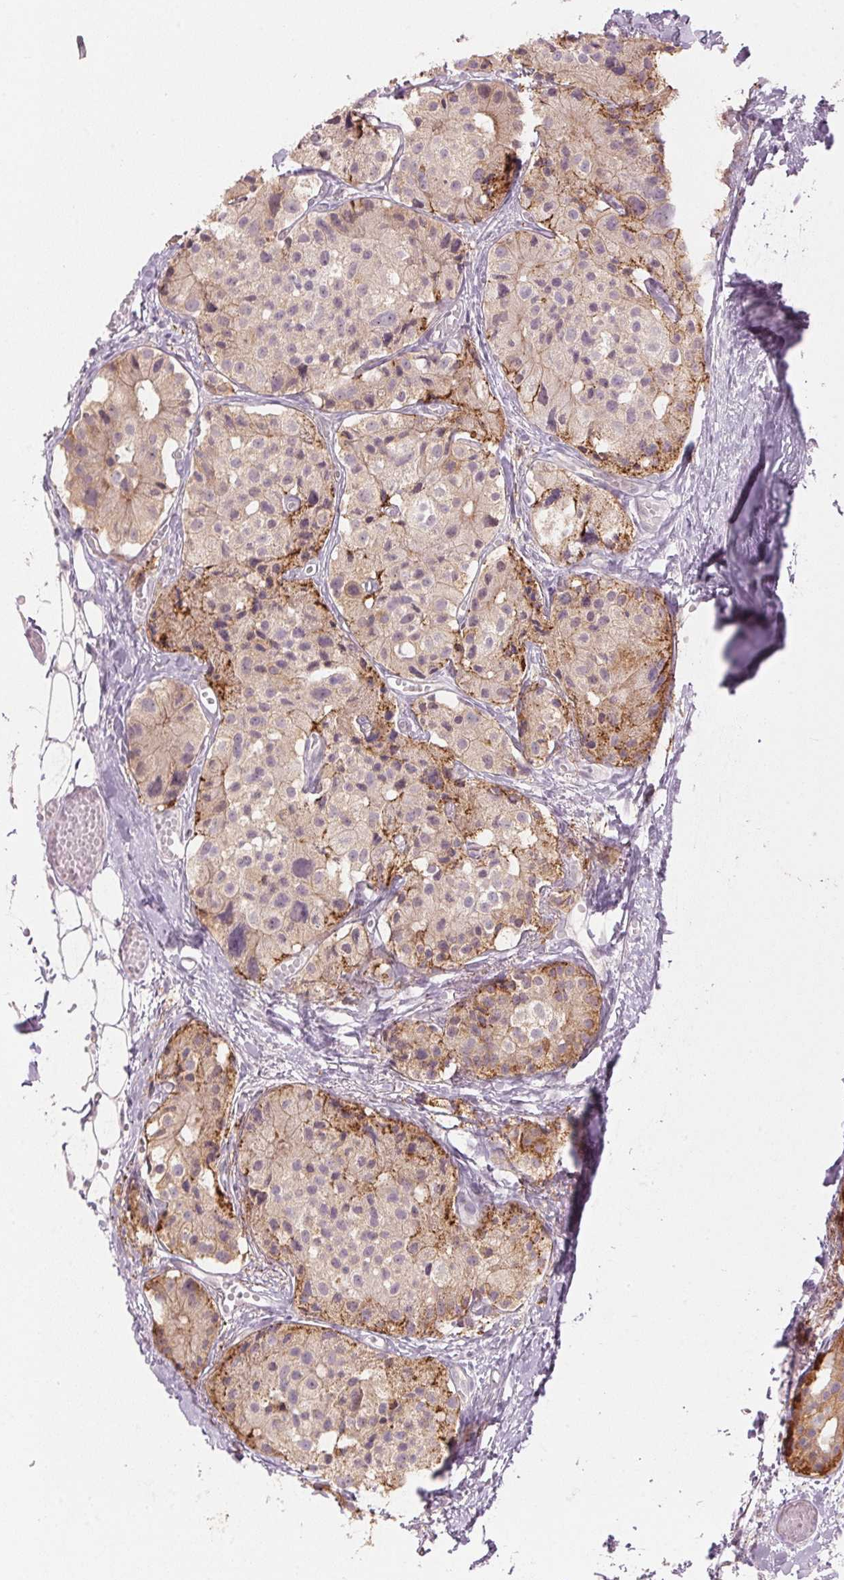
{"staining": {"intensity": "moderate", "quantity": "<25%", "location": "cytoplasmic/membranous"}, "tissue": "carcinoid", "cell_type": "Tumor cells", "image_type": "cancer", "snomed": [{"axis": "morphology", "description": "Carcinoid, malignant, NOS"}, {"axis": "topography", "description": "Small intestine"}], "caption": "Carcinoid (malignant) was stained to show a protein in brown. There is low levels of moderate cytoplasmic/membranous positivity in about <25% of tumor cells.", "gene": "TMED6", "patient": {"sex": "female", "age": 65}}